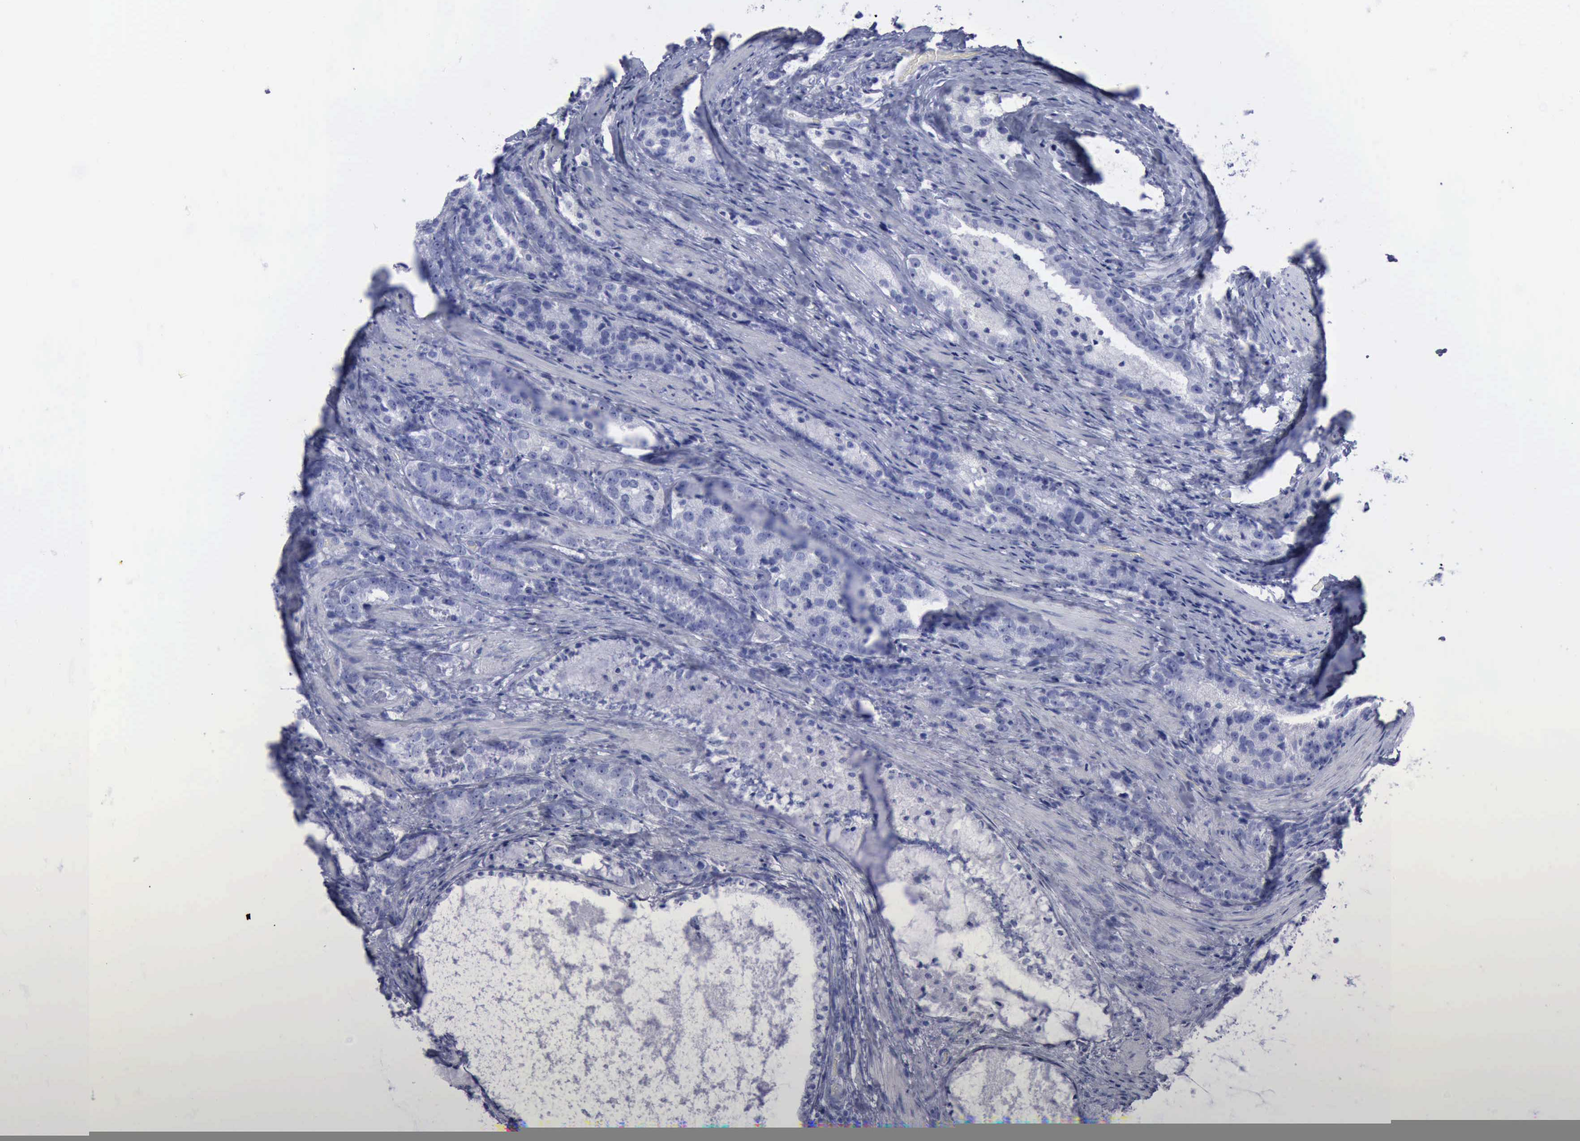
{"staining": {"intensity": "negative", "quantity": "none", "location": "none"}, "tissue": "prostate cancer", "cell_type": "Tumor cells", "image_type": "cancer", "snomed": [{"axis": "morphology", "description": "Adenocarcinoma, High grade"}, {"axis": "topography", "description": "Prostate"}], "caption": "DAB (3,3'-diaminobenzidine) immunohistochemical staining of human prostate cancer (high-grade adenocarcinoma) demonstrates no significant positivity in tumor cells.", "gene": "KRT13", "patient": {"sex": "male", "age": 63}}